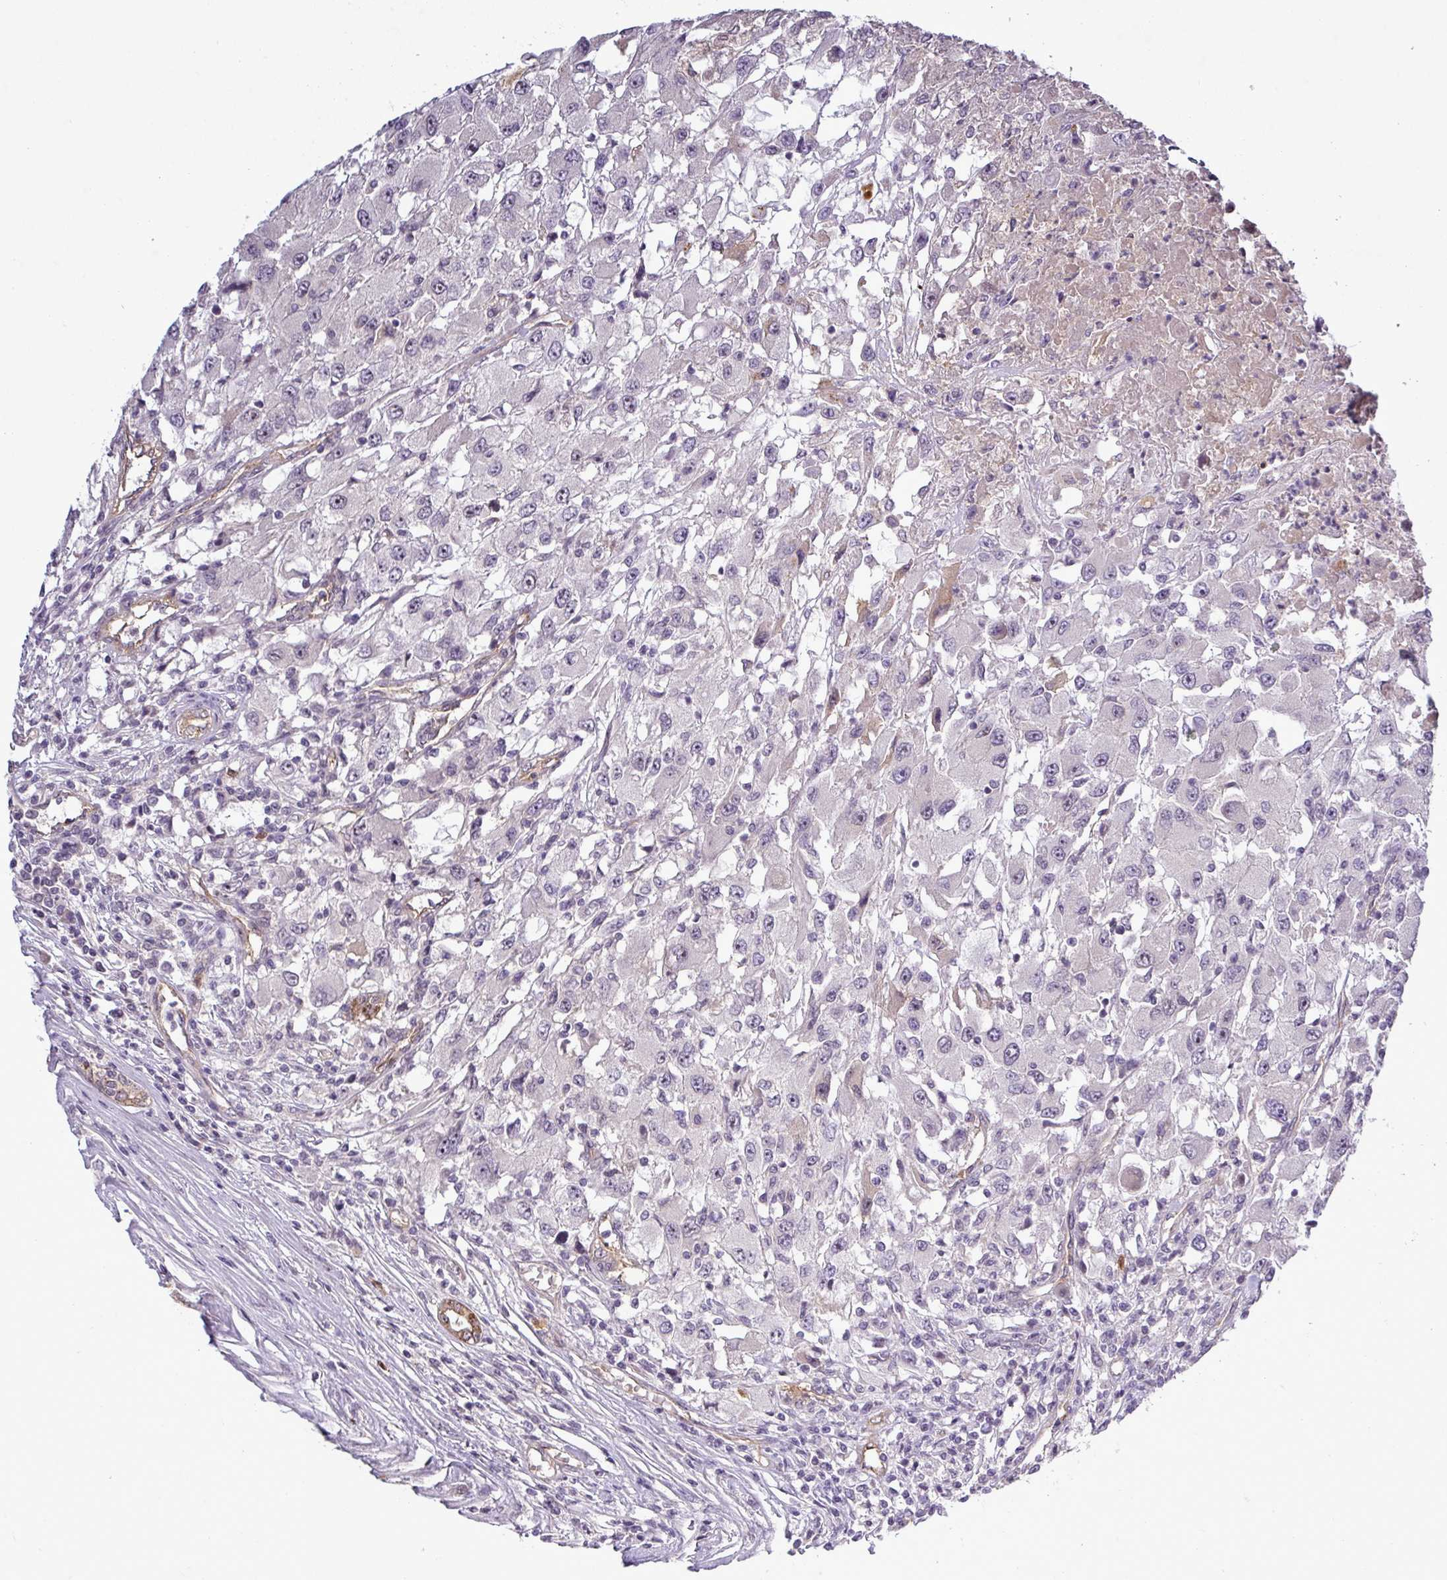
{"staining": {"intensity": "negative", "quantity": "none", "location": "none"}, "tissue": "renal cancer", "cell_type": "Tumor cells", "image_type": "cancer", "snomed": [{"axis": "morphology", "description": "Adenocarcinoma, NOS"}, {"axis": "topography", "description": "Kidney"}], "caption": "IHC photomicrograph of human renal cancer stained for a protein (brown), which demonstrates no positivity in tumor cells.", "gene": "PCDH1", "patient": {"sex": "female", "age": 67}}